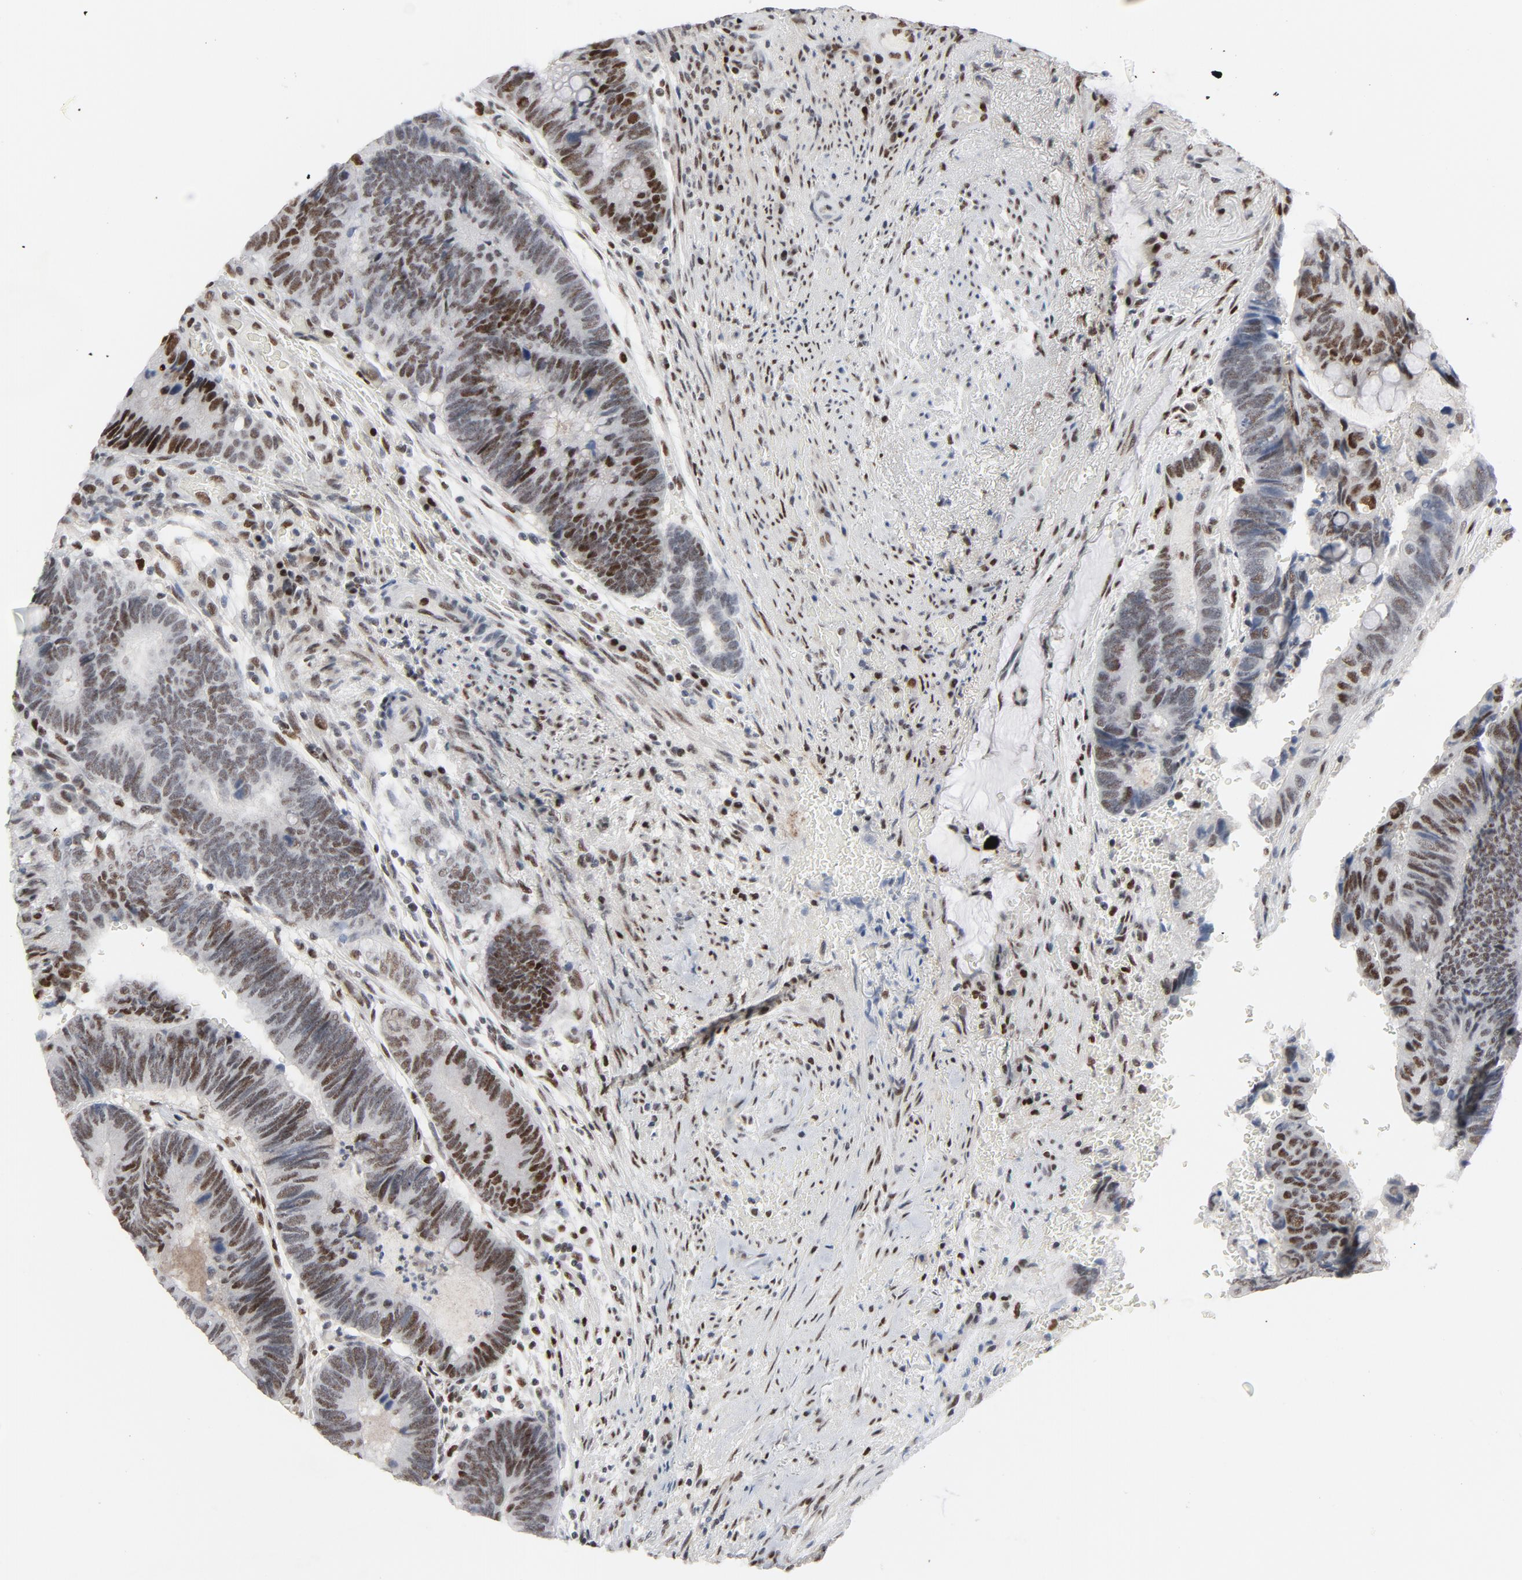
{"staining": {"intensity": "strong", "quantity": ">75%", "location": "nuclear"}, "tissue": "colorectal cancer", "cell_type": "Tumor cells", "image_type": "cancer", "snomed": [{"axis": "morphology", "description": "Normal tissue, NOS"}, {"axis": "morphology", "description": "Adenocarcinoma, NOS"}, {"axis": "topography", "description": "Rectum"}], "caption": "Tumor cells demonstrate strong nuclear positivity in about >75% of cells in adenocarcinoma (colorectal). Nuclei are stained in blue.", "gene": "JMJD6", "patient": {"sex": "male", "age": 92}}